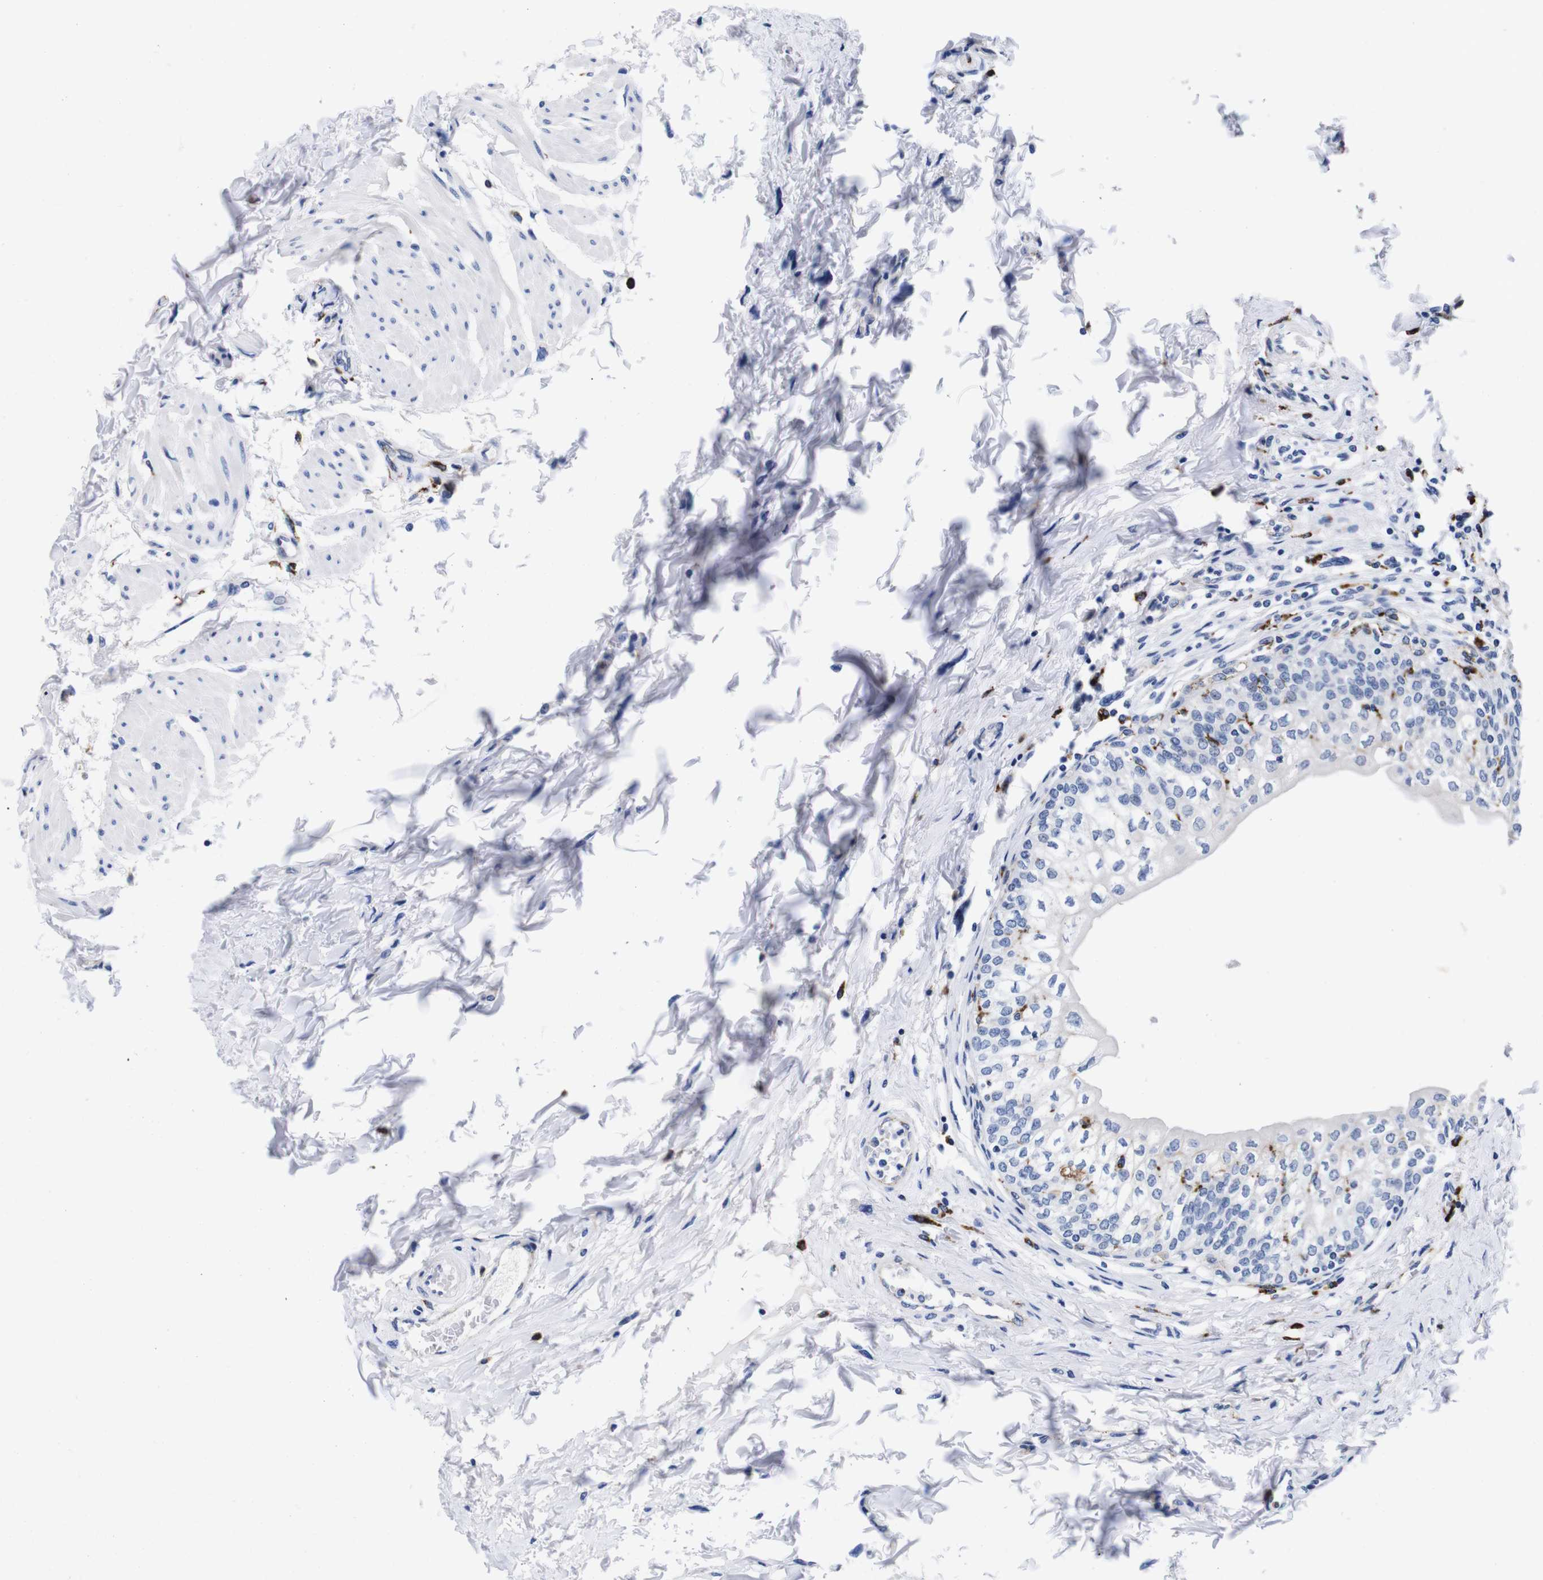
{"staining": {"intensity": "negative", "quantity": "none", "location": "none"}, "tissue": "urinary bladder", "cell_type": "Urothelial cells", "image_type": "normal", "snomed": [{"axis": "morphology", "description": "Normal tissue, NOS"}, {"axis": "topography", "description": "Urinary bladder"}], "caption": "Immunohistochemistry photomicrograph of benign urinary bladder stained for a protein (brown), which reveals no positivity in urothelial cells.", "gene": "ENSG00000248993", "patient": {"sex": "male", "age": 55}}